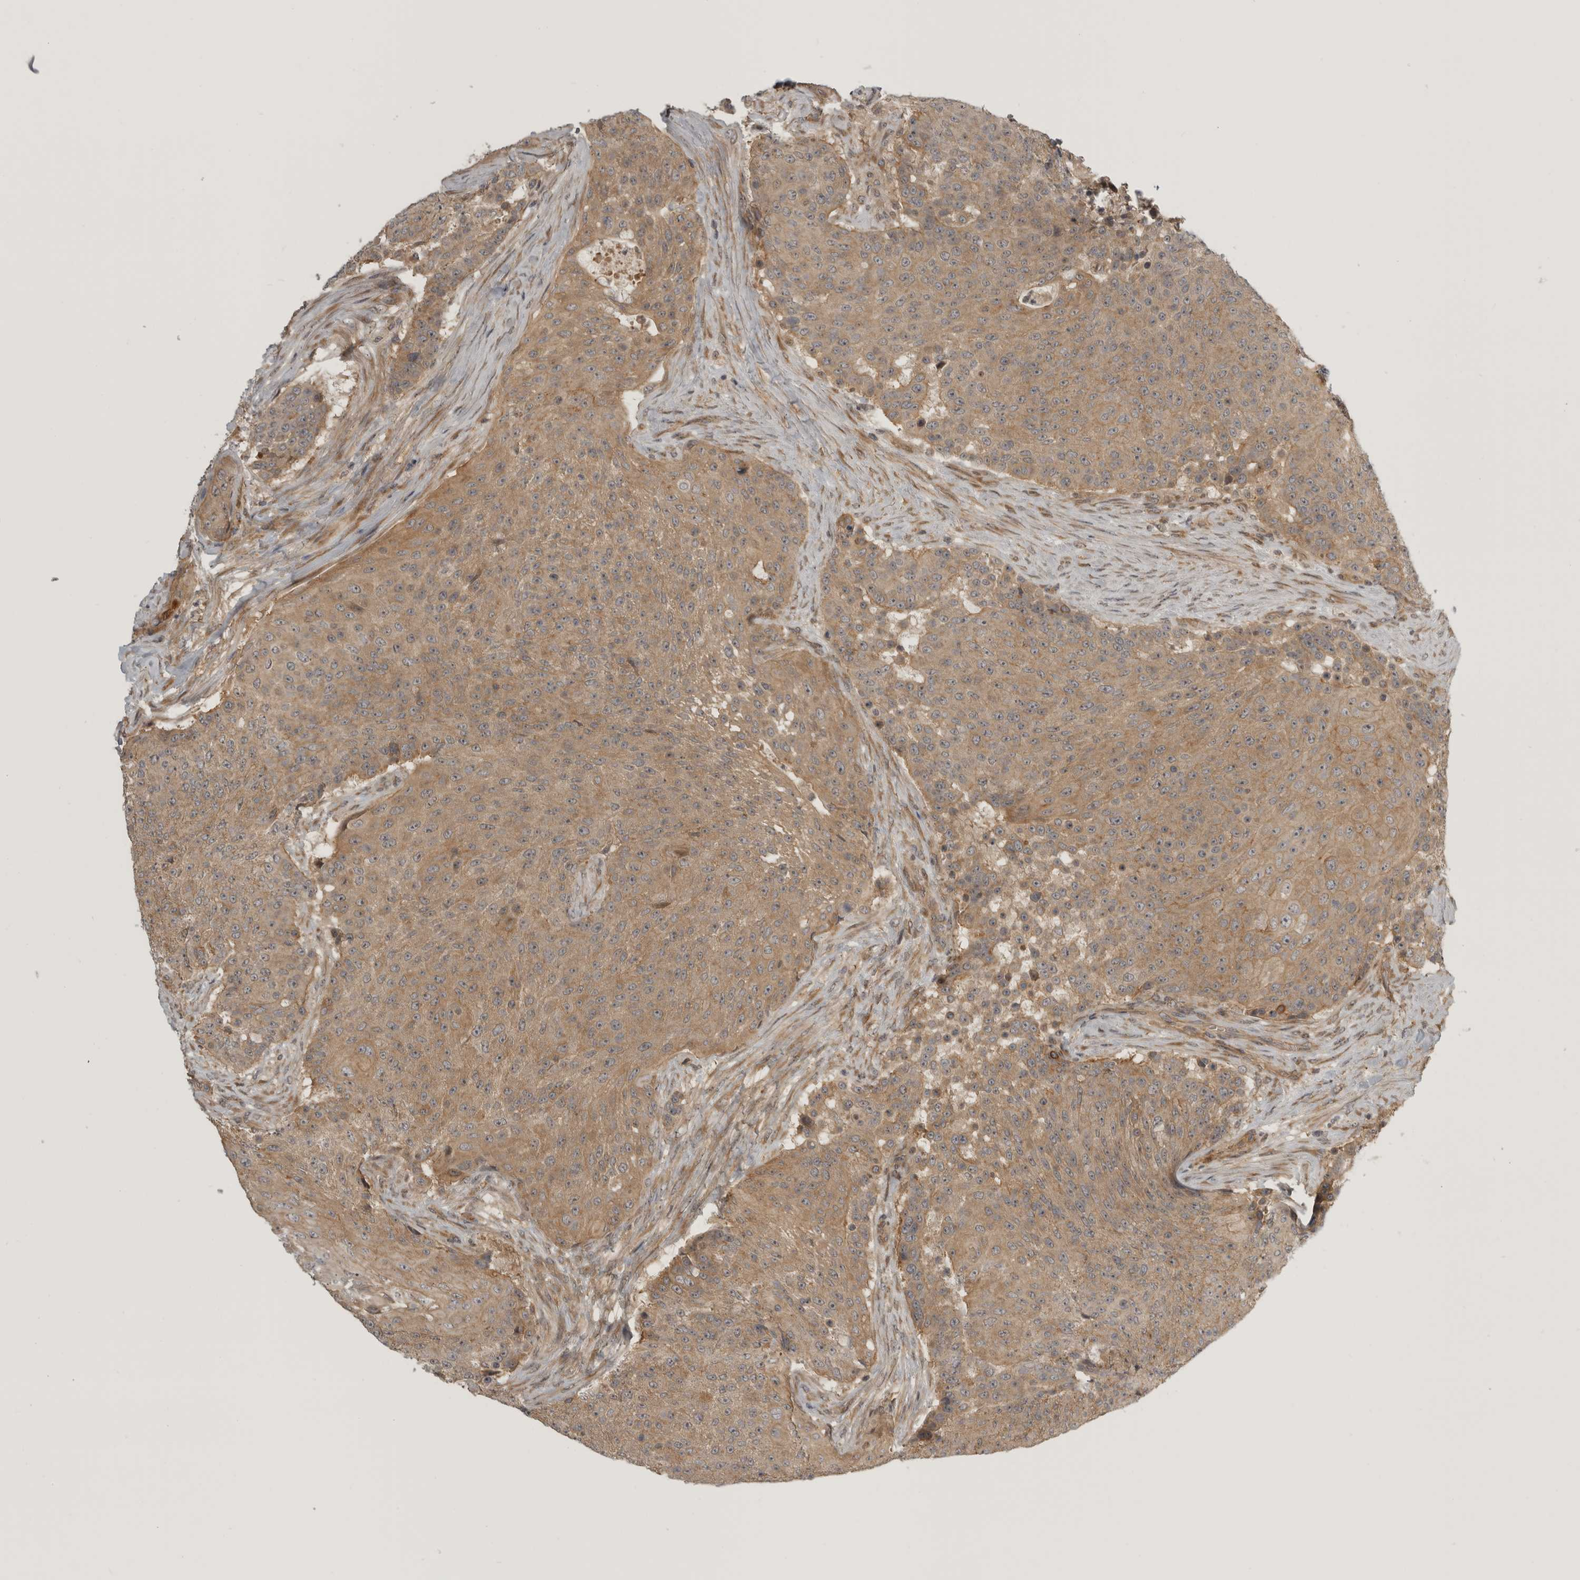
{"staining": {"intensity": "moderate", "quantity": ">75%", "location": "cytoplasmic/membranous"}, "tissue": "urothelial cancer", "cell_type": "Tumor cells", "image_type": "cancer", "snomed": [{"axis": "morphology", "description": "Urothelial carcinoma, High grade"}, {"axis": "topography", "description": "Urinary bladder"}], "caption": "A high-resolution image shows immunohistochemistry (IHC) staining of urothelial cancer, which demonstrates moderate cytoplasmic/membranous expression in approximately >75% of tumor cells.", "gene": "CUEDC1", "patient": {"sex": "female", "age": 63}}